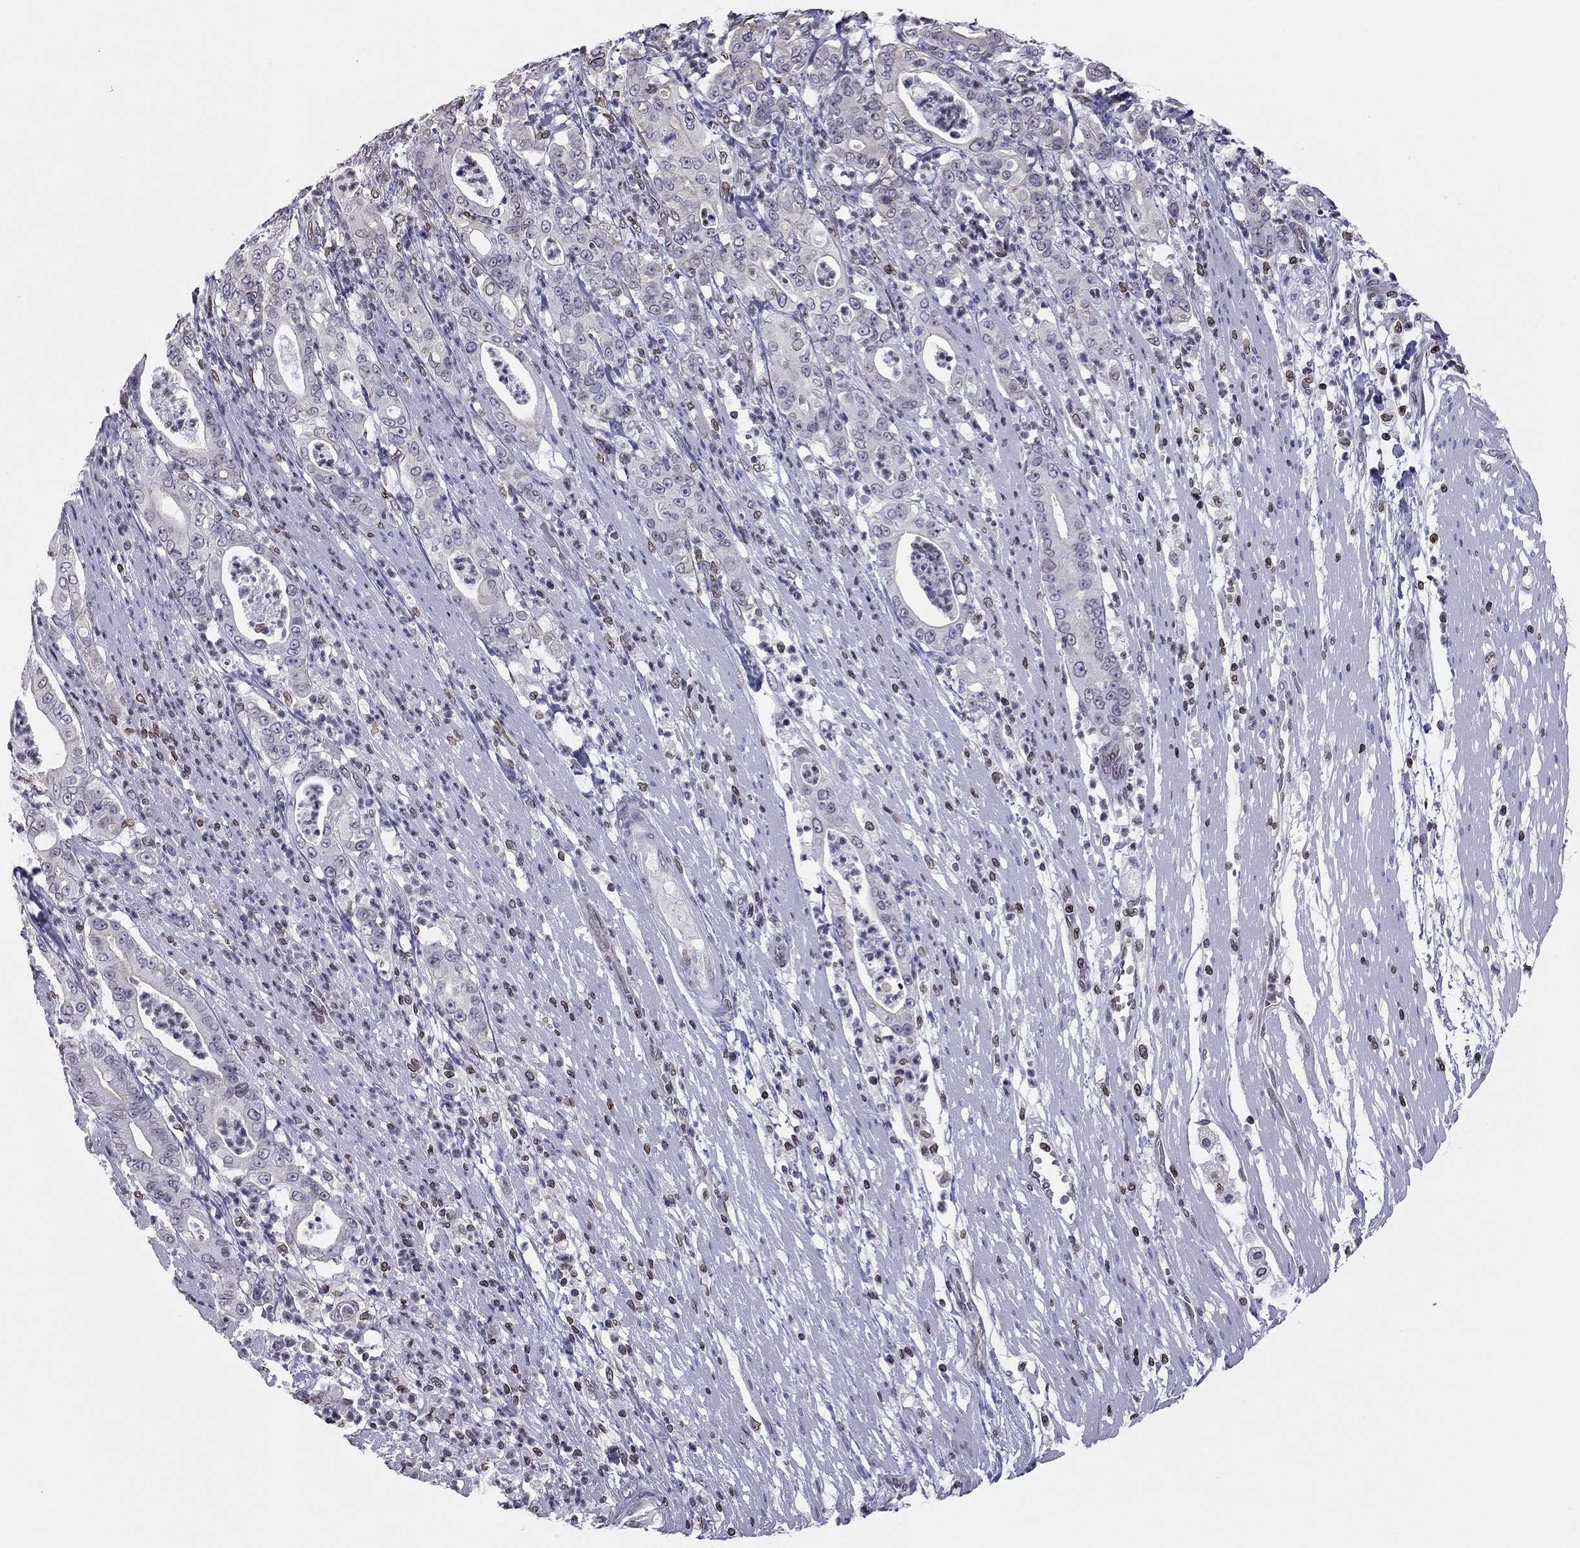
{"staining": {"intensity": "negative", "quantity": "none", "location": "none"}, "tissue": "pancreatic cancer", "cell_type": "Tumor cells", "image_type": "cancer", "snomed": [{"axis": "morphology", "description": "Adenocarcinoma, NOS"}, {"axis": "topography", "description": "Pancreas"}], "caption": "An immunohistochemistry (IHC) histopathology image of pancreatic cancer (adenocarcinoma) is shown. There is no staining in tumor cells of pancreatic cancer (adenocarcinoma).", "gene": "ESPL1", "patient": {"sex": "male", "age": 71}}